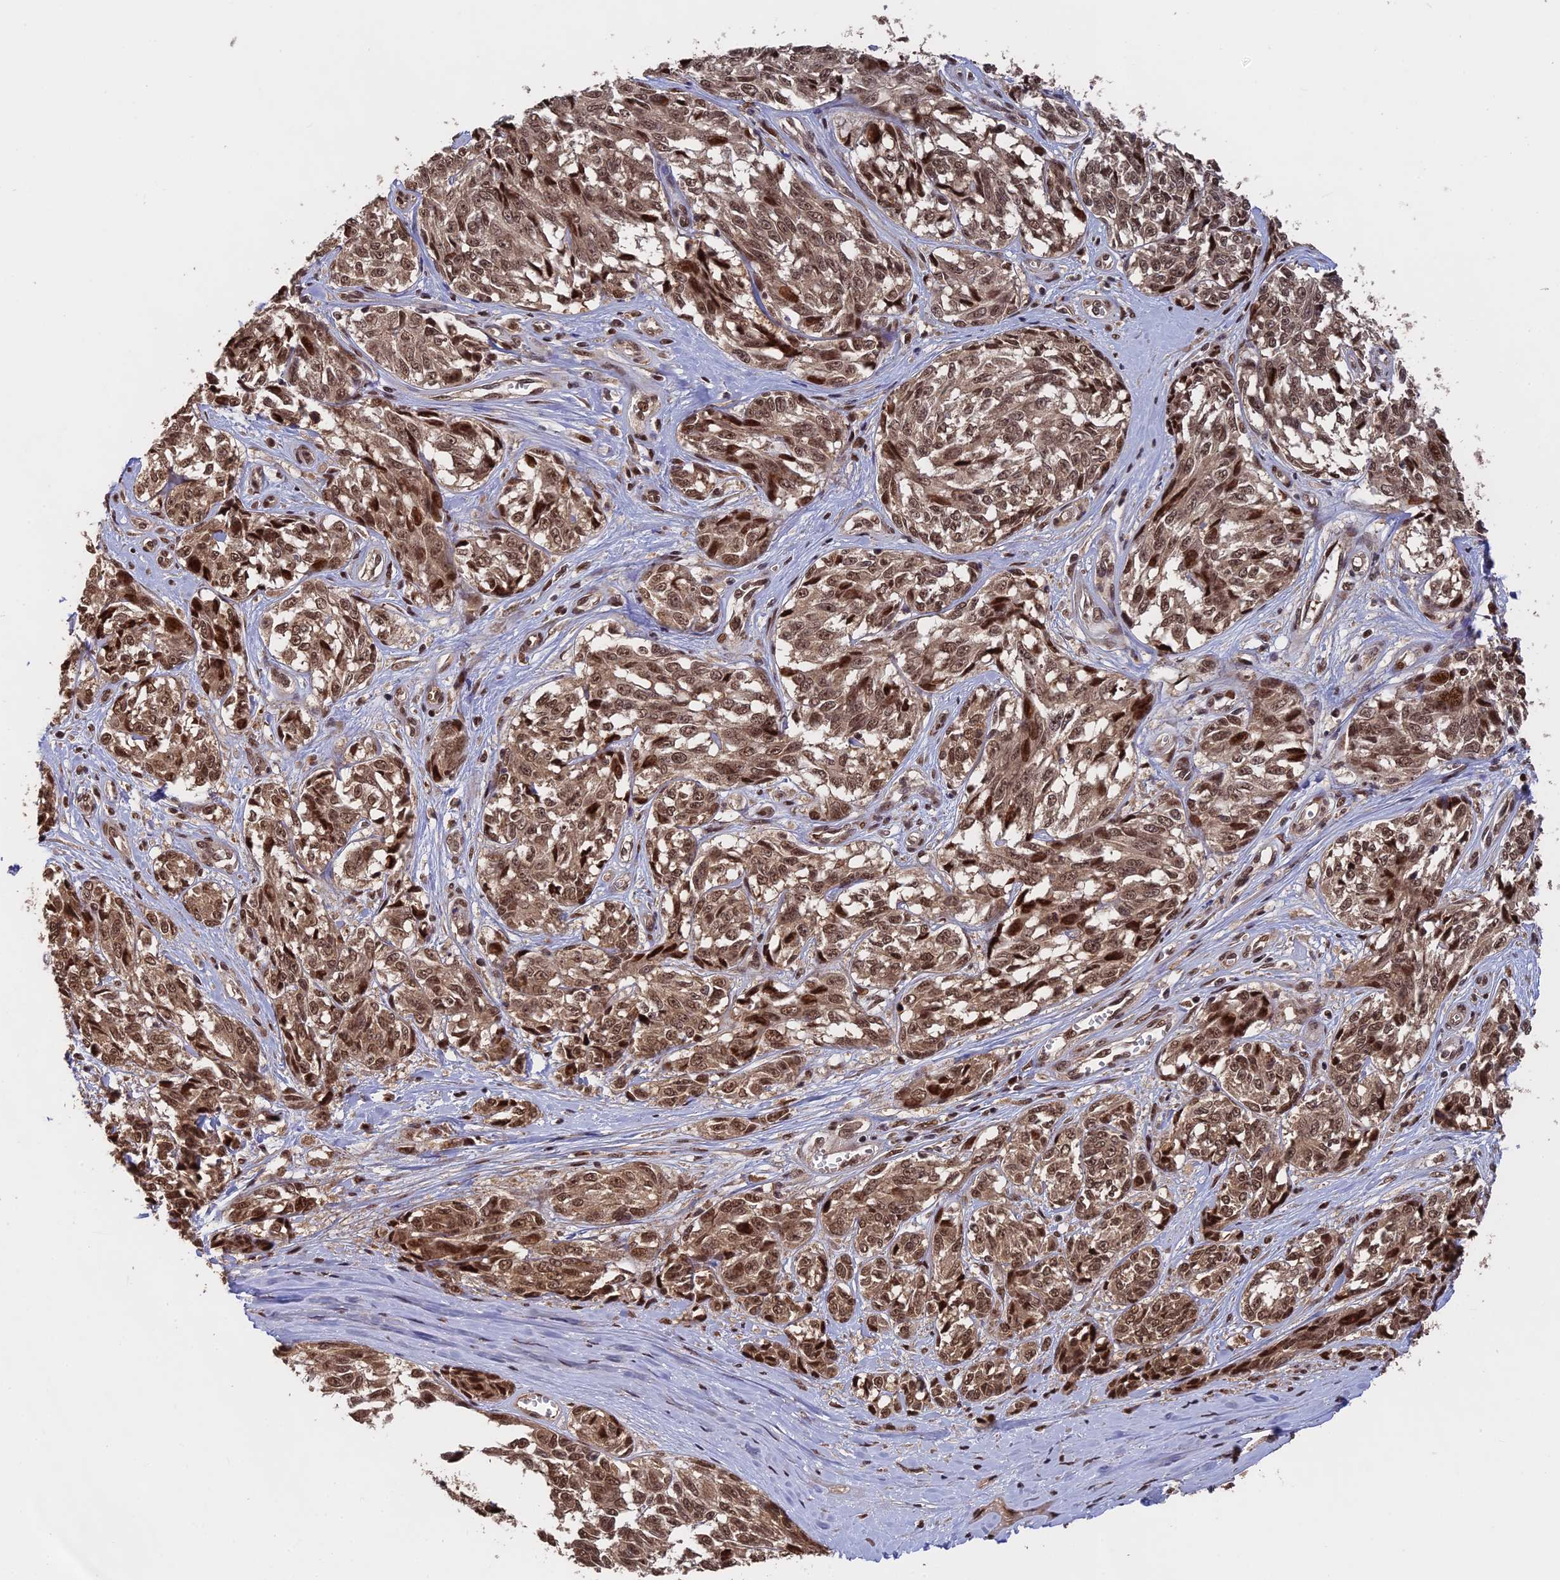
{"staining": {"intensity": "moderate", "quantity": ">75%", "location": "cytoplasmic/membranous,nuclear"}, "tissue": "melanoma", "cell_type": "Tumor cells", "image_type": "cancer", "snomed": [{"axis": "morphology", "description": "Malignant melanoma, NOS"}, {"axis": "topography", "description": "Skin"}], "caption": "Moderate cytoplasmic/membranous and nuclear positivity is appreciated in about >75% of tumor cells in malignant melanoma. (DAB (3,3'-diaminobenzidine) = brown stain, brightfield microscopy at high magnification).", "gene": "OSBPL1A", "patient": {"sex": "female", "age": 64}}